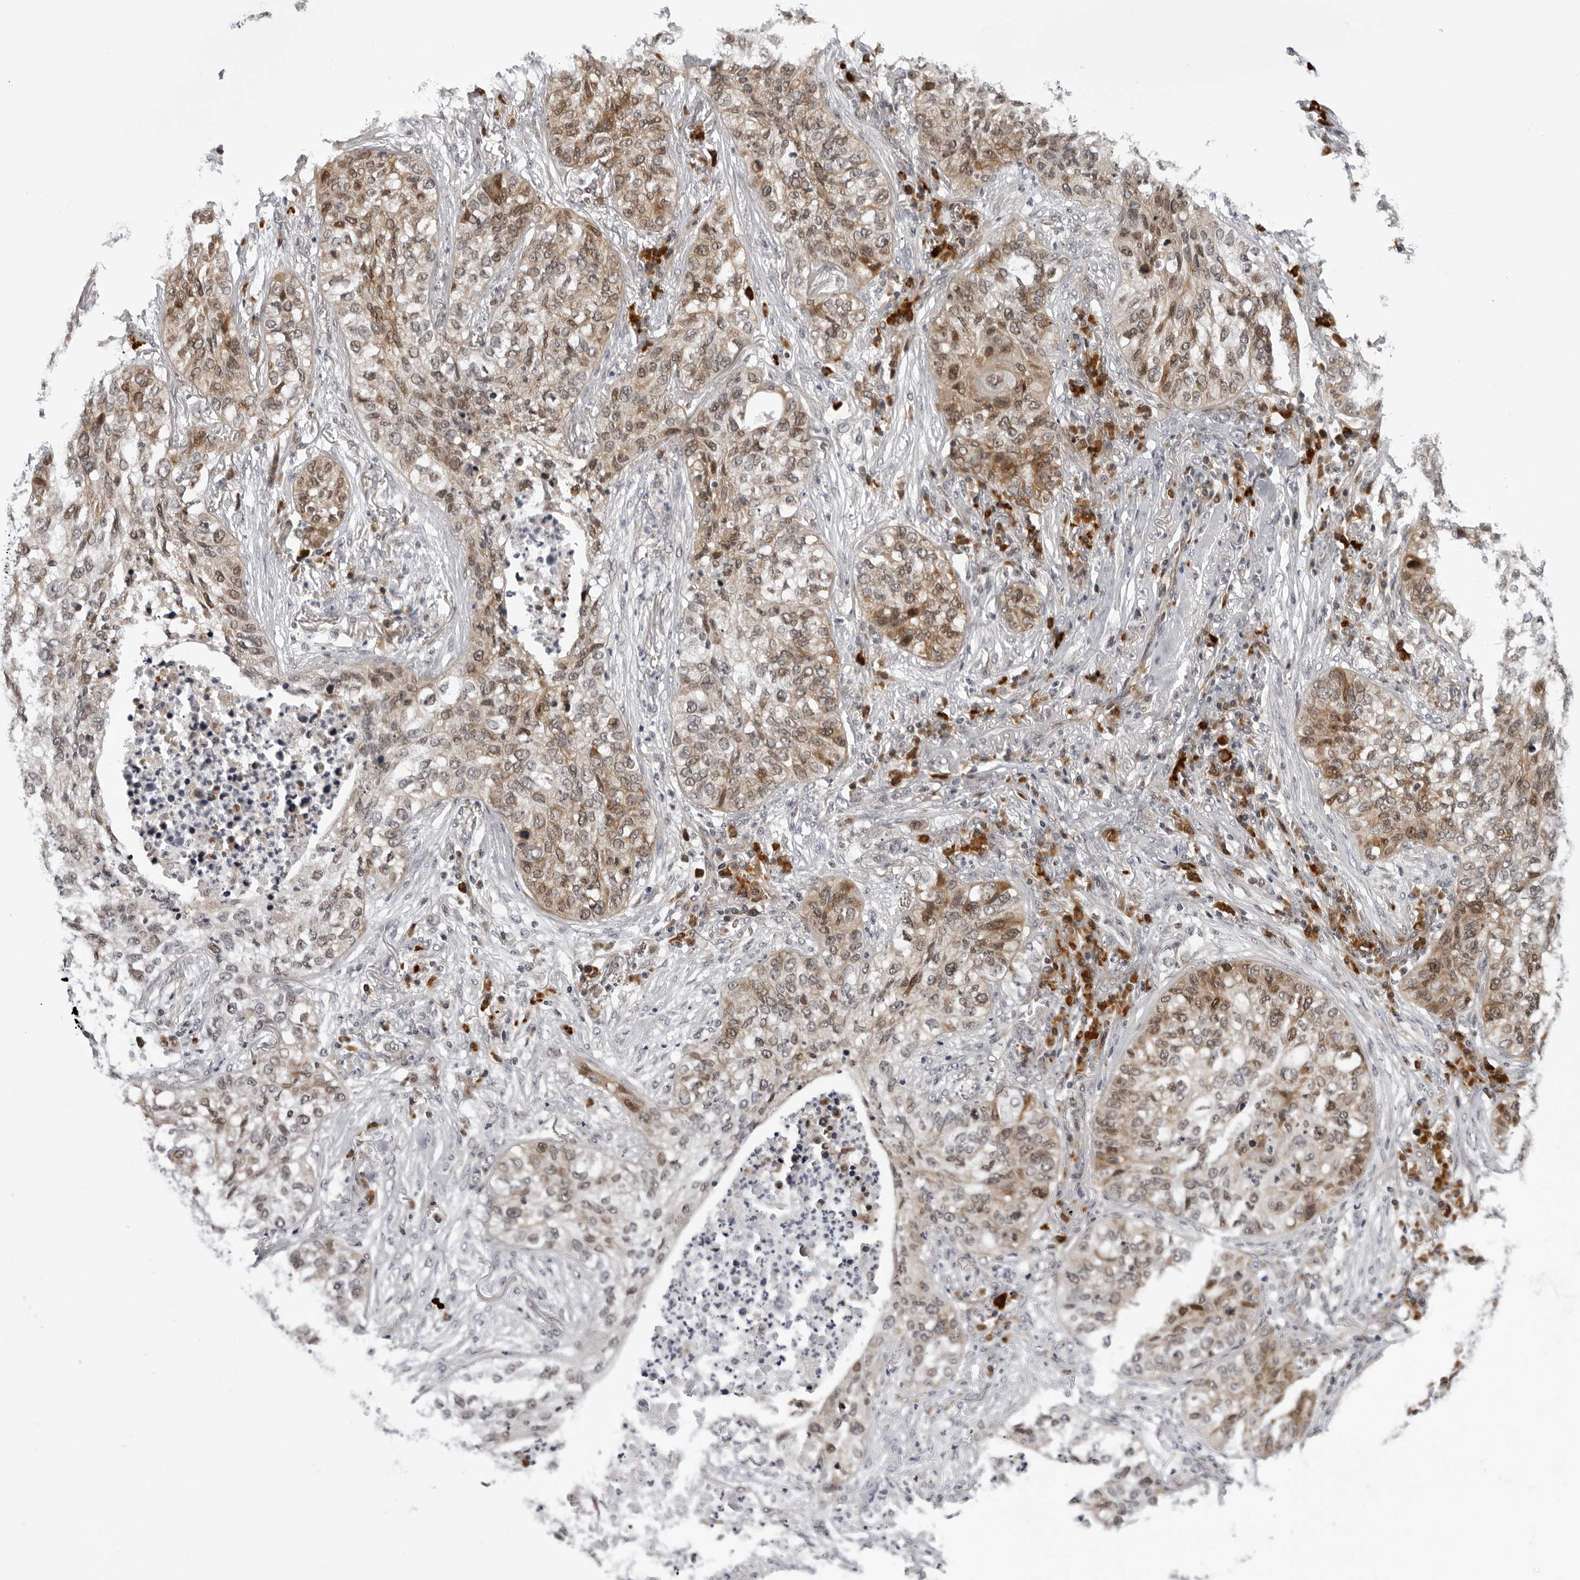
{"staining": {"intensity": "moderate", "quantity": ">75%", "location": "cytoplasmic/membranous"}, "tissue": "lung cancer", "cell_type": "Tumor cells", "image_type": "cancer", "snomed": [{"axis": "morphology", "description": "Squamous cell carcinoma, NOS"}, {"axis": "topography", "description": "Lung"}], "caption": "About >75% of tumor cells in lung cancer exhibit moderate cytoplasmic/membranous protein staining as visualized by brown immunohistochemical staining.", "gene": "GCSAML", "patient": {"sex": "female", "age": 63}}